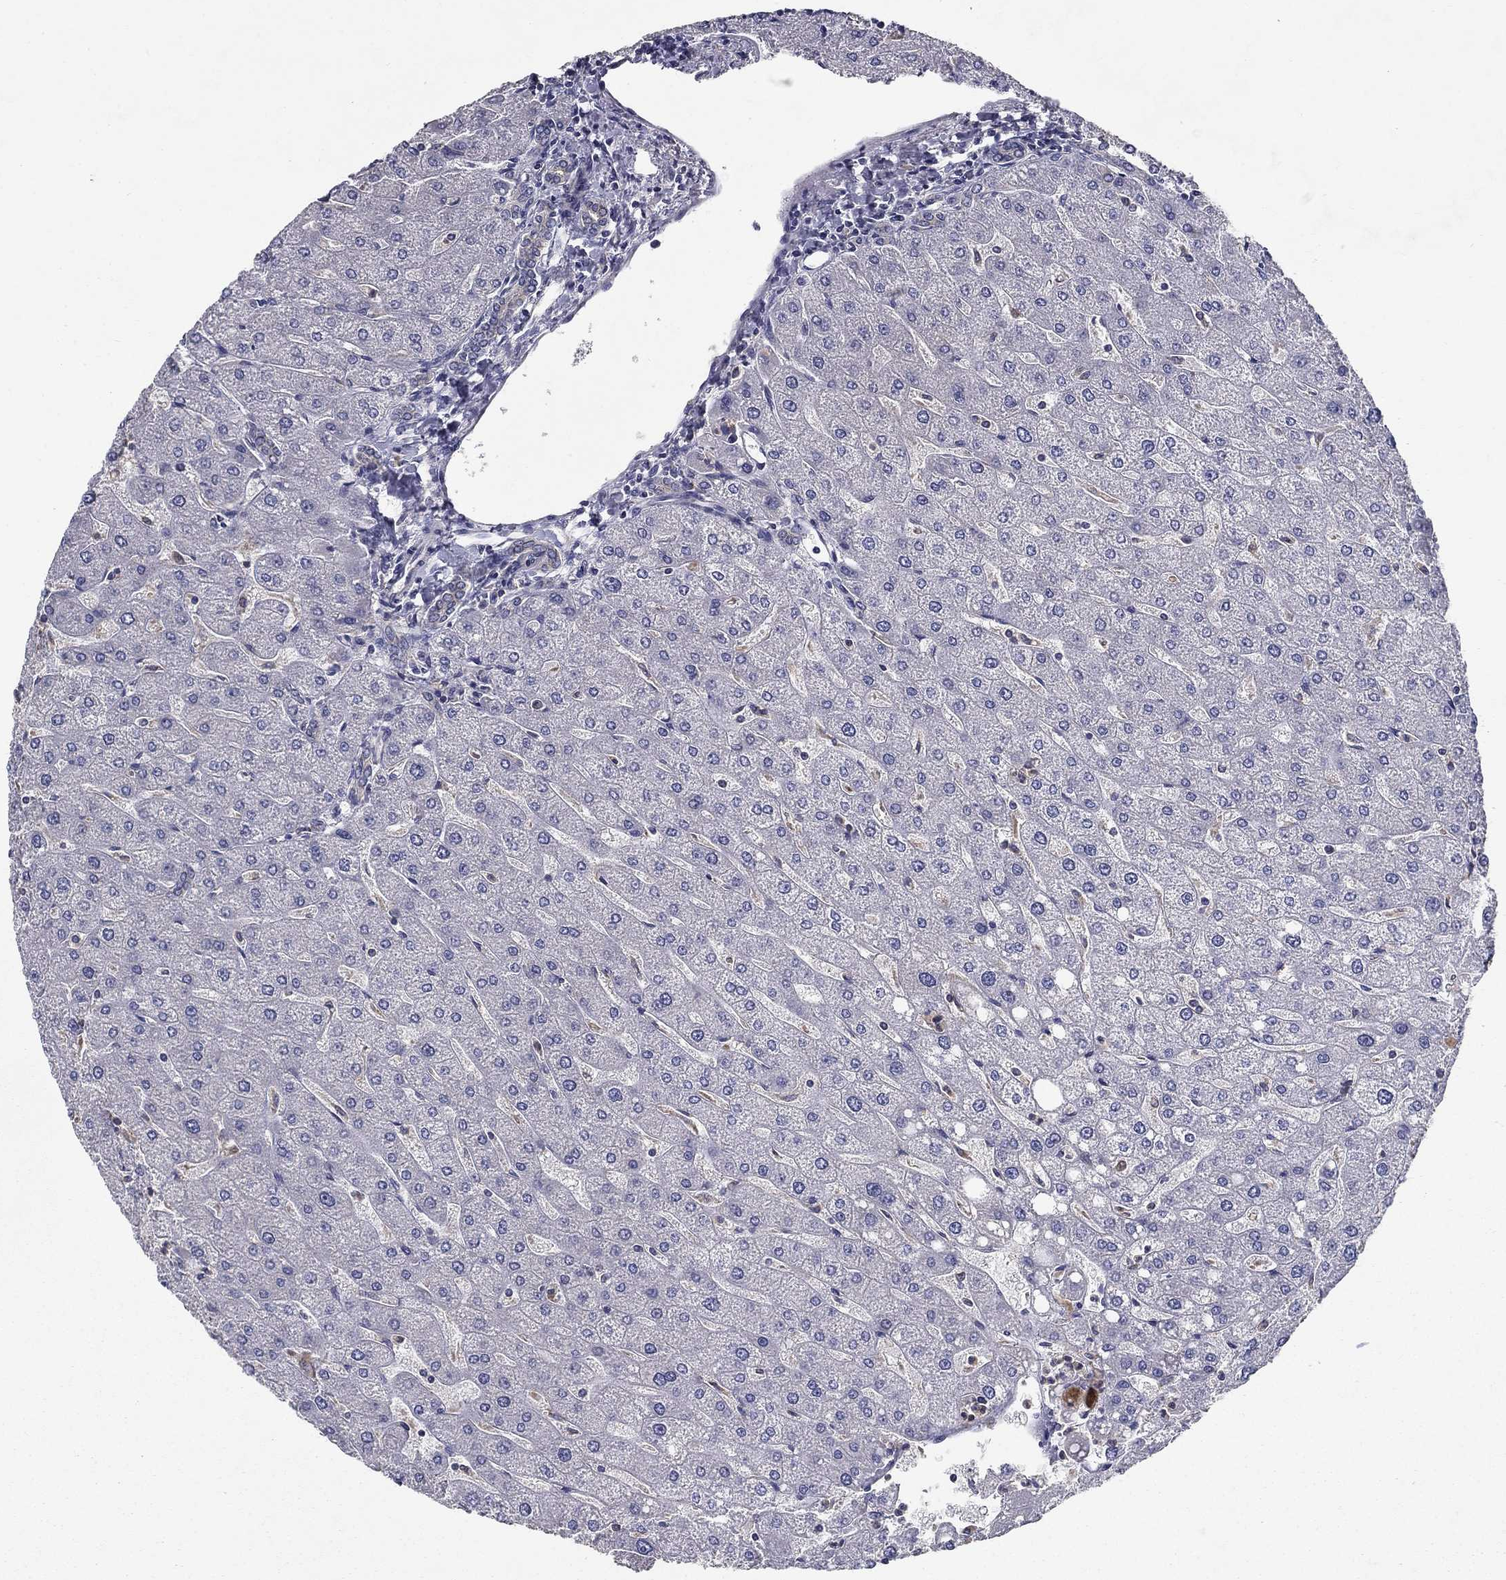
{"staining": {"intensity": "negative", "quantity": "none", "location": "none"}, "tissue": "liver", "cell_type": "Cholangiocytes", "image_type": "normal", "snomed": [{"axis": "morphology", "description": "Normal tissue, NOS"}, {"axis": "topography", "description": "Liver"}], "caption": "Human liver stained for a protein using IHC shows no positivity in cholangiocytes.", "gene": "GLTP", "patient": {"sex": "male", "age": 67}}